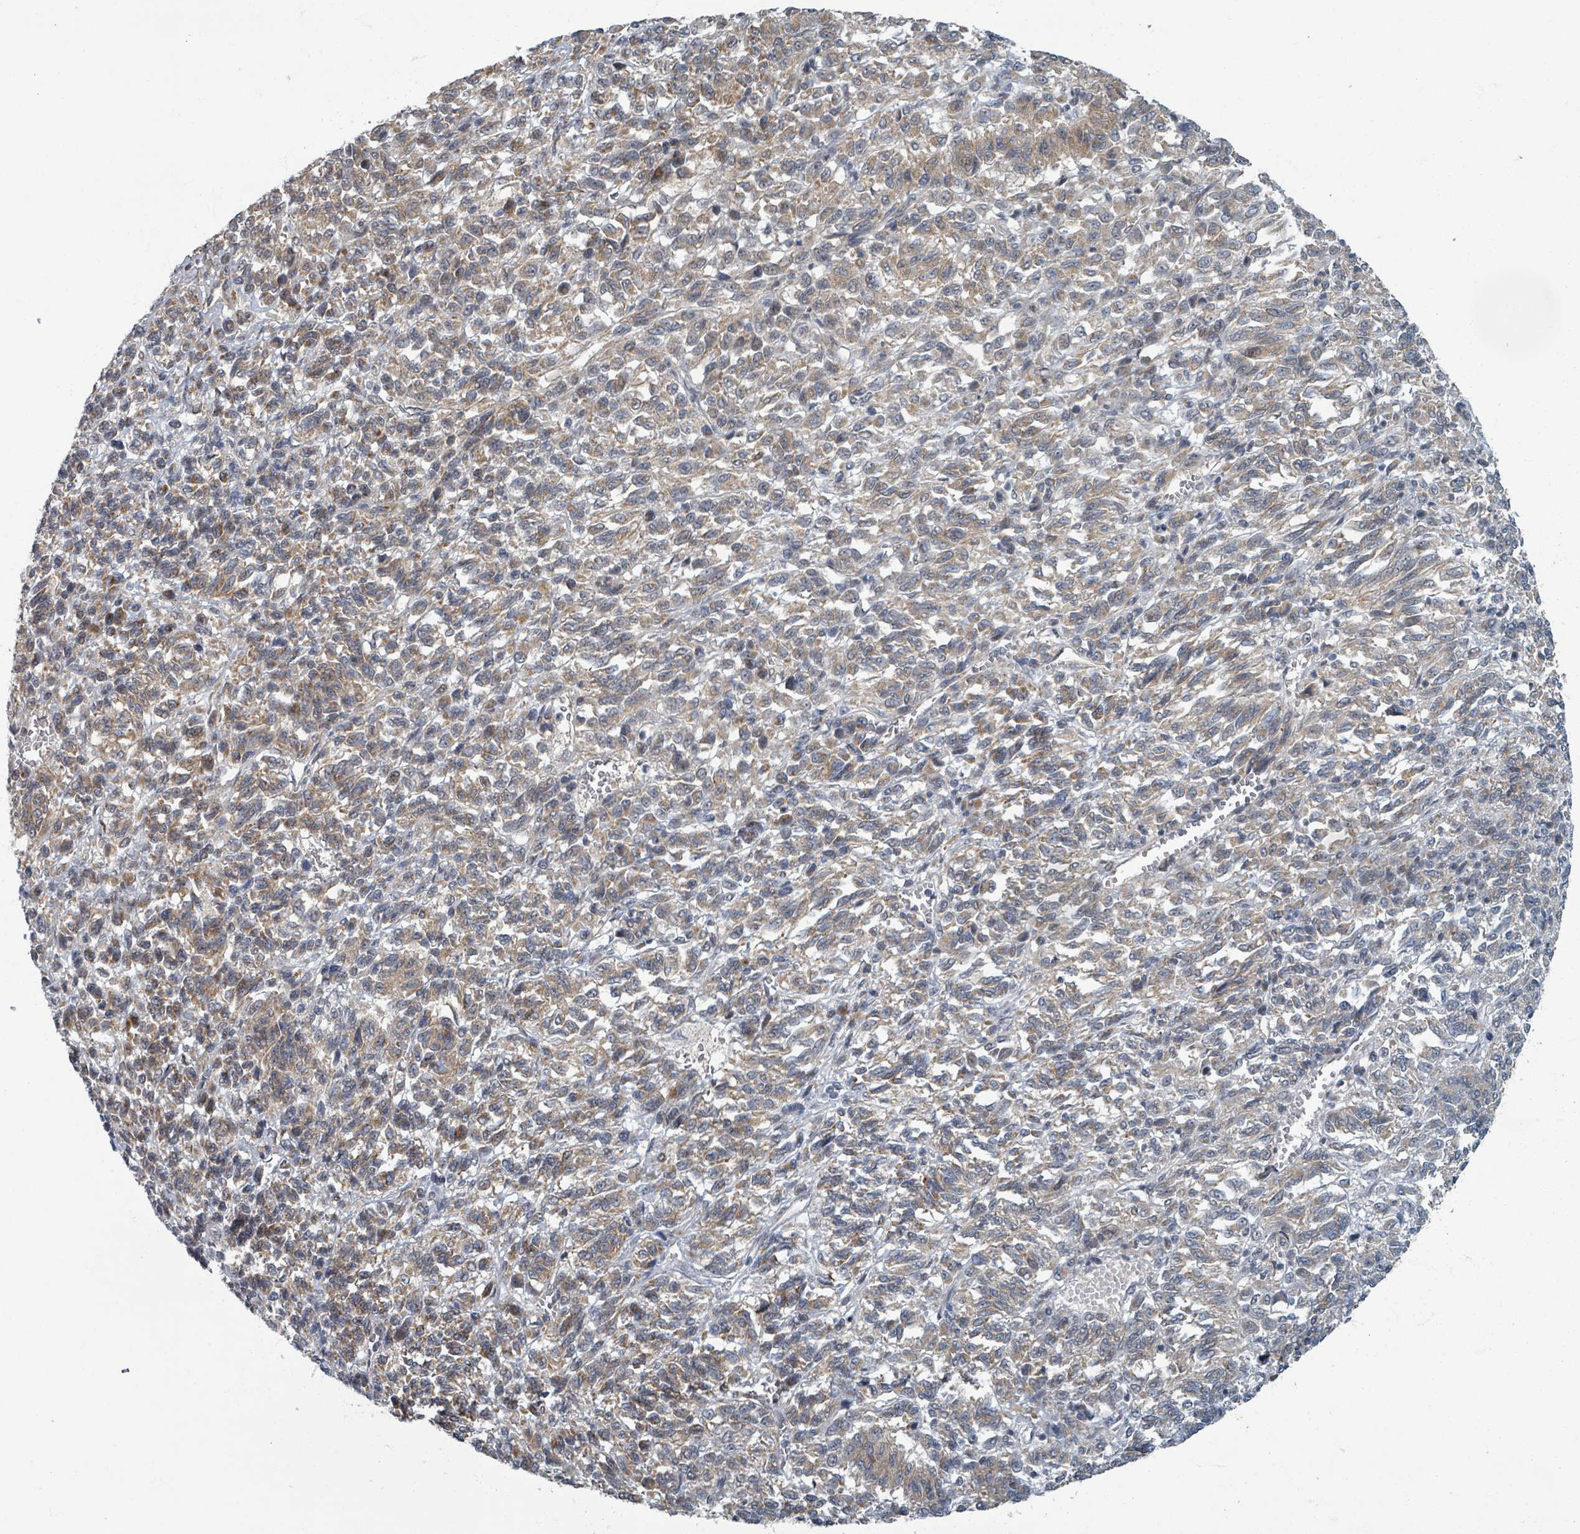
{"staining": {"intensity": "weak", "quantity": "25%-75%", "location": "cytoplasmic/membranous"}, "tissue": "melanoma", "cell_type": "Tumor cells", "image_type": "cancer", "snomed": [{"axis": "morphology", "description": "Malignant melanoma, Metastatic site"}, {"axis": "topography", "description": "Lung"}], "caption": "DAB (3,3'-diaminobenzidine) immunohistochemical staining of melanoma exhibits weak cytoplasmic/membranous protein positivity in about 25%-75% of tumor cells. (Stains: DAB in brown, nuclei in blue, Microscopy: brightfield microscopy at high magnification).", "gene": "INTS15", "patient": {"sex": "male", "age": 64}}